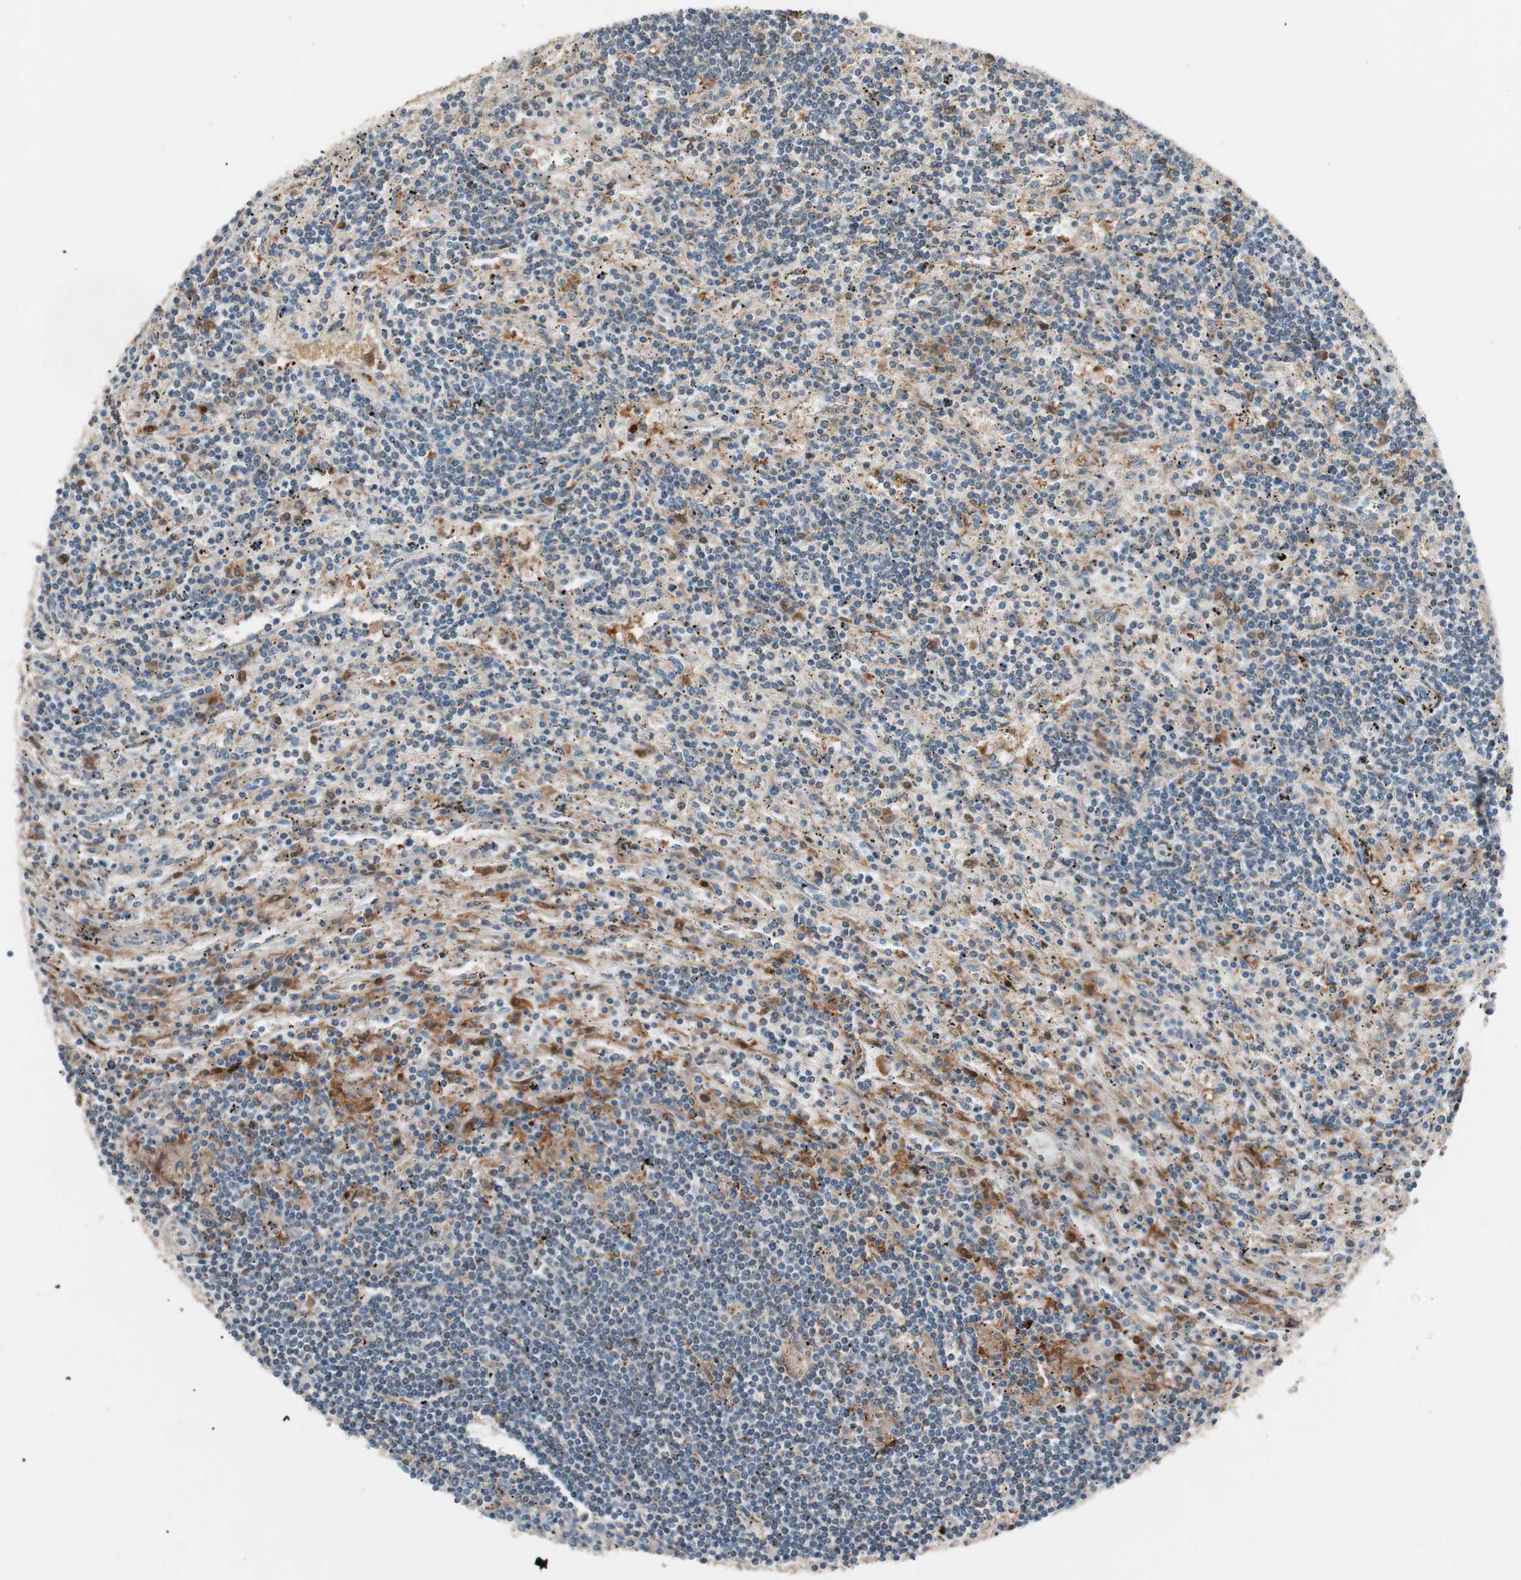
{"staining": {"intensity": "weak", "quantity": "25%-75%", "location": "cytoplasmic/membranous"}, "tissue": "lymphoma", "cell_type": "Tumor cells", "image_type": "cancer", "snomed": [{"axis": "morphology", "description": "Malignant lymphoma, non-Hodgkin's type, Low grade"}, {"axis": "topography", "description": "Spleen"}], "caption": "Tumor cells reveal low levels of weak cytoplasmic/membranous positivity in approximately 25%-75% of cells in human lymphoma.", "gene": "FAAH", "patient": {"sex": "male", "age": 76}}